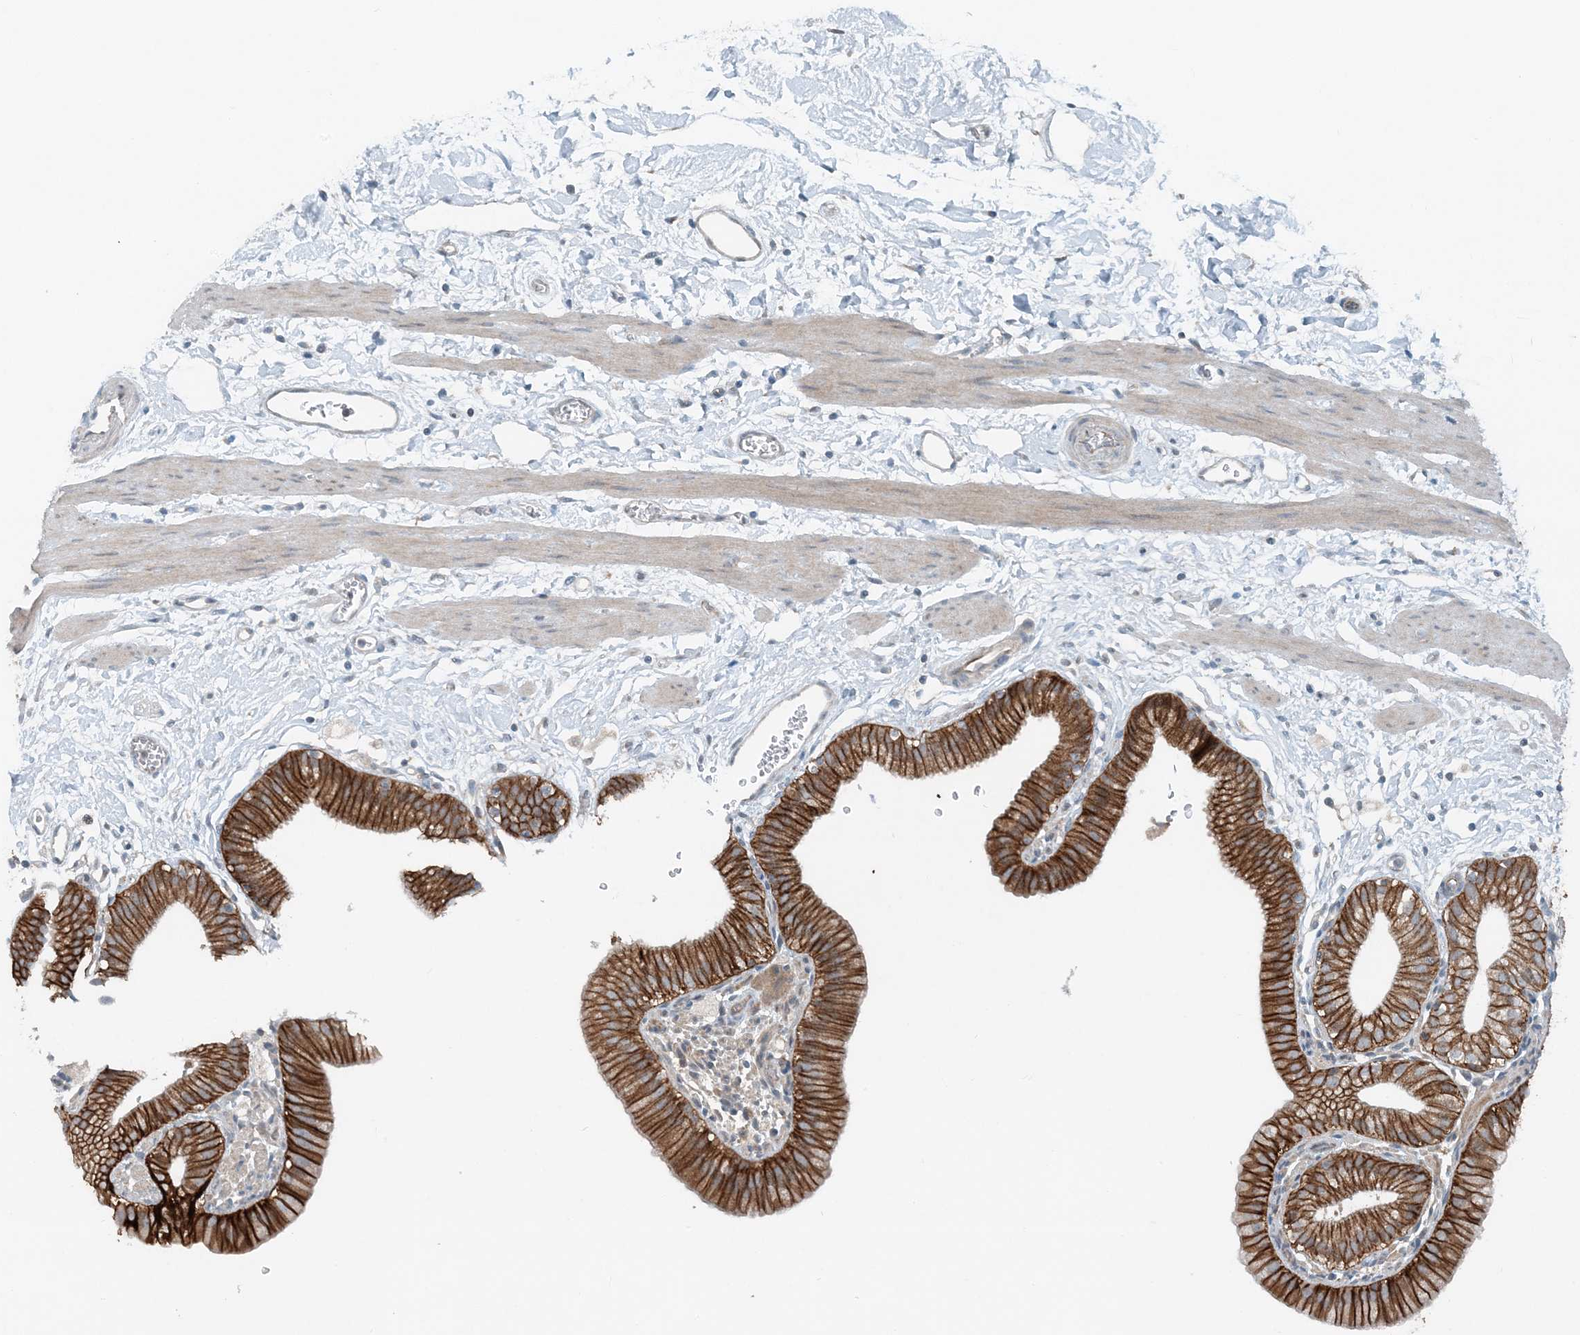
{"staining": {"intensity": "strong", "quantity": ">75%", "location": "cytoplasmic/membranous"}, "tissue": "gallbladder", "cell_type": "Glandular cells", "image_type": "normal", "snomed": [{"axis": "morphology", "description": "Normal tissue, NOS"}, {"axis": "topography", "description": "Gallbladder"}], "caption": "Immunohistochemical staining of unremarkable human gallbladder shows >75% levels of strong cytoplasmic/membranous protein expression in approximately >75% of glandular cells.", "gene": "MITD1", "patient": {"sex": "male", "age": 55}}